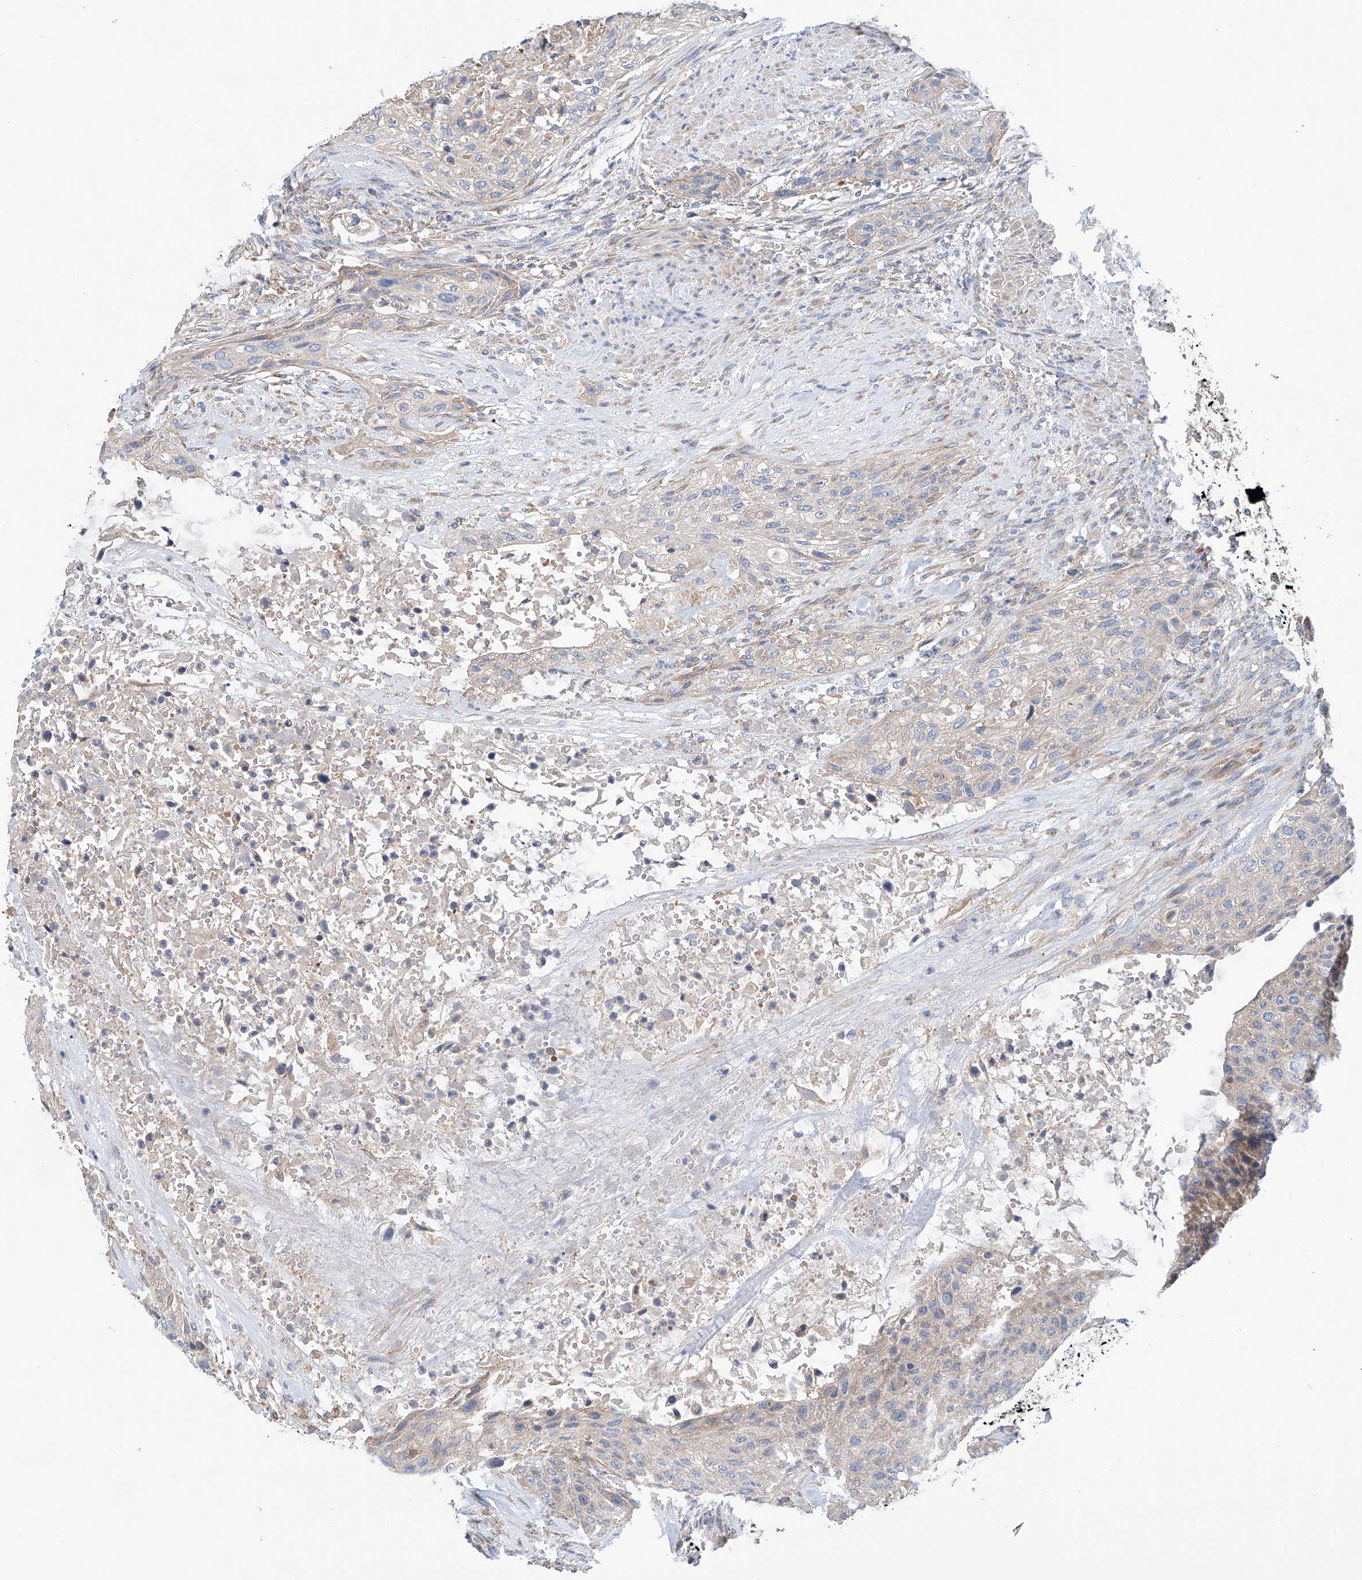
{"staining": {"intensity": "weak", "quantity": "<25%", "location": "cytoplasmic/membranous"}, "tissue": "urothelial cancer", "cell_type": "Tumor cells", "image_type": "cancer", "snomed": [{"axis": "morphology", "description": "Urothelial carcinoma, High grade"}, {"axis": "topography", "description": "Urinary bladder"}], "caption": "Micrograph shows no significant protein positivity in tumor cells of urothelial cancer.", "gene": "SLC22A7", "patient": {"sex": "male", "age": 35}}